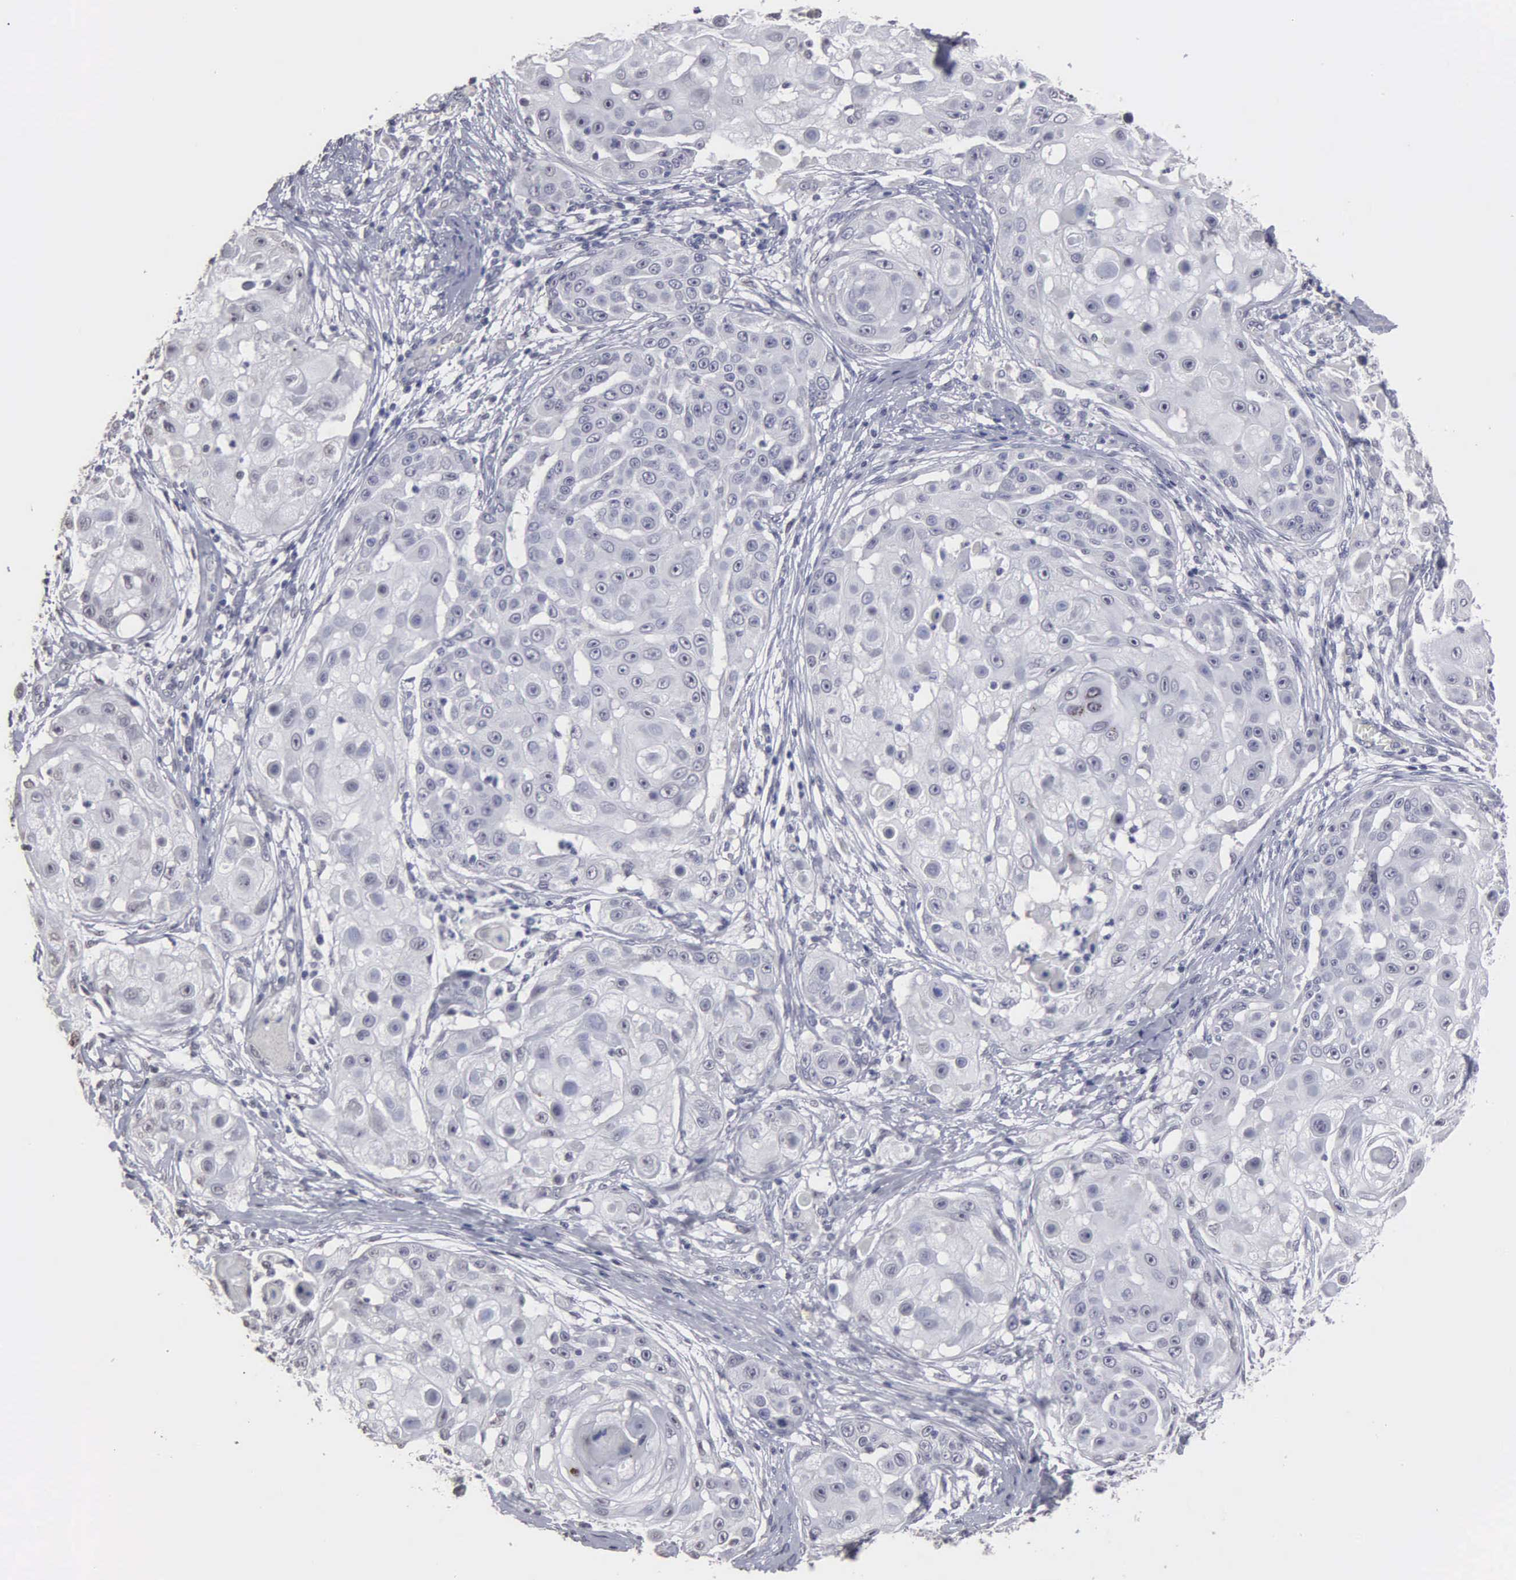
{"staining": {"intensity": "weak", "quantity": "<25%", "location": "nuclear"}, "tissue": "skin cancer", "cell_type": "Tumor cells", "image_type": "cancer", "snomed": [{"axis": "morphology", "description": "Squamous cell carcinoma, NOS"}, {"axis": "topography", "description": "Skin"}], "caption": "Immunohistochemistry (IHC) histopathology image of neoplastic tissue: human skin cancer (squamous cell carcinoma) stained with DAB (3,3'-diaminobenzidine) shows no significant protein positivity in tumor cells.", "gene": "UPB1", "patient": {"sex": "female", "age": 57}}